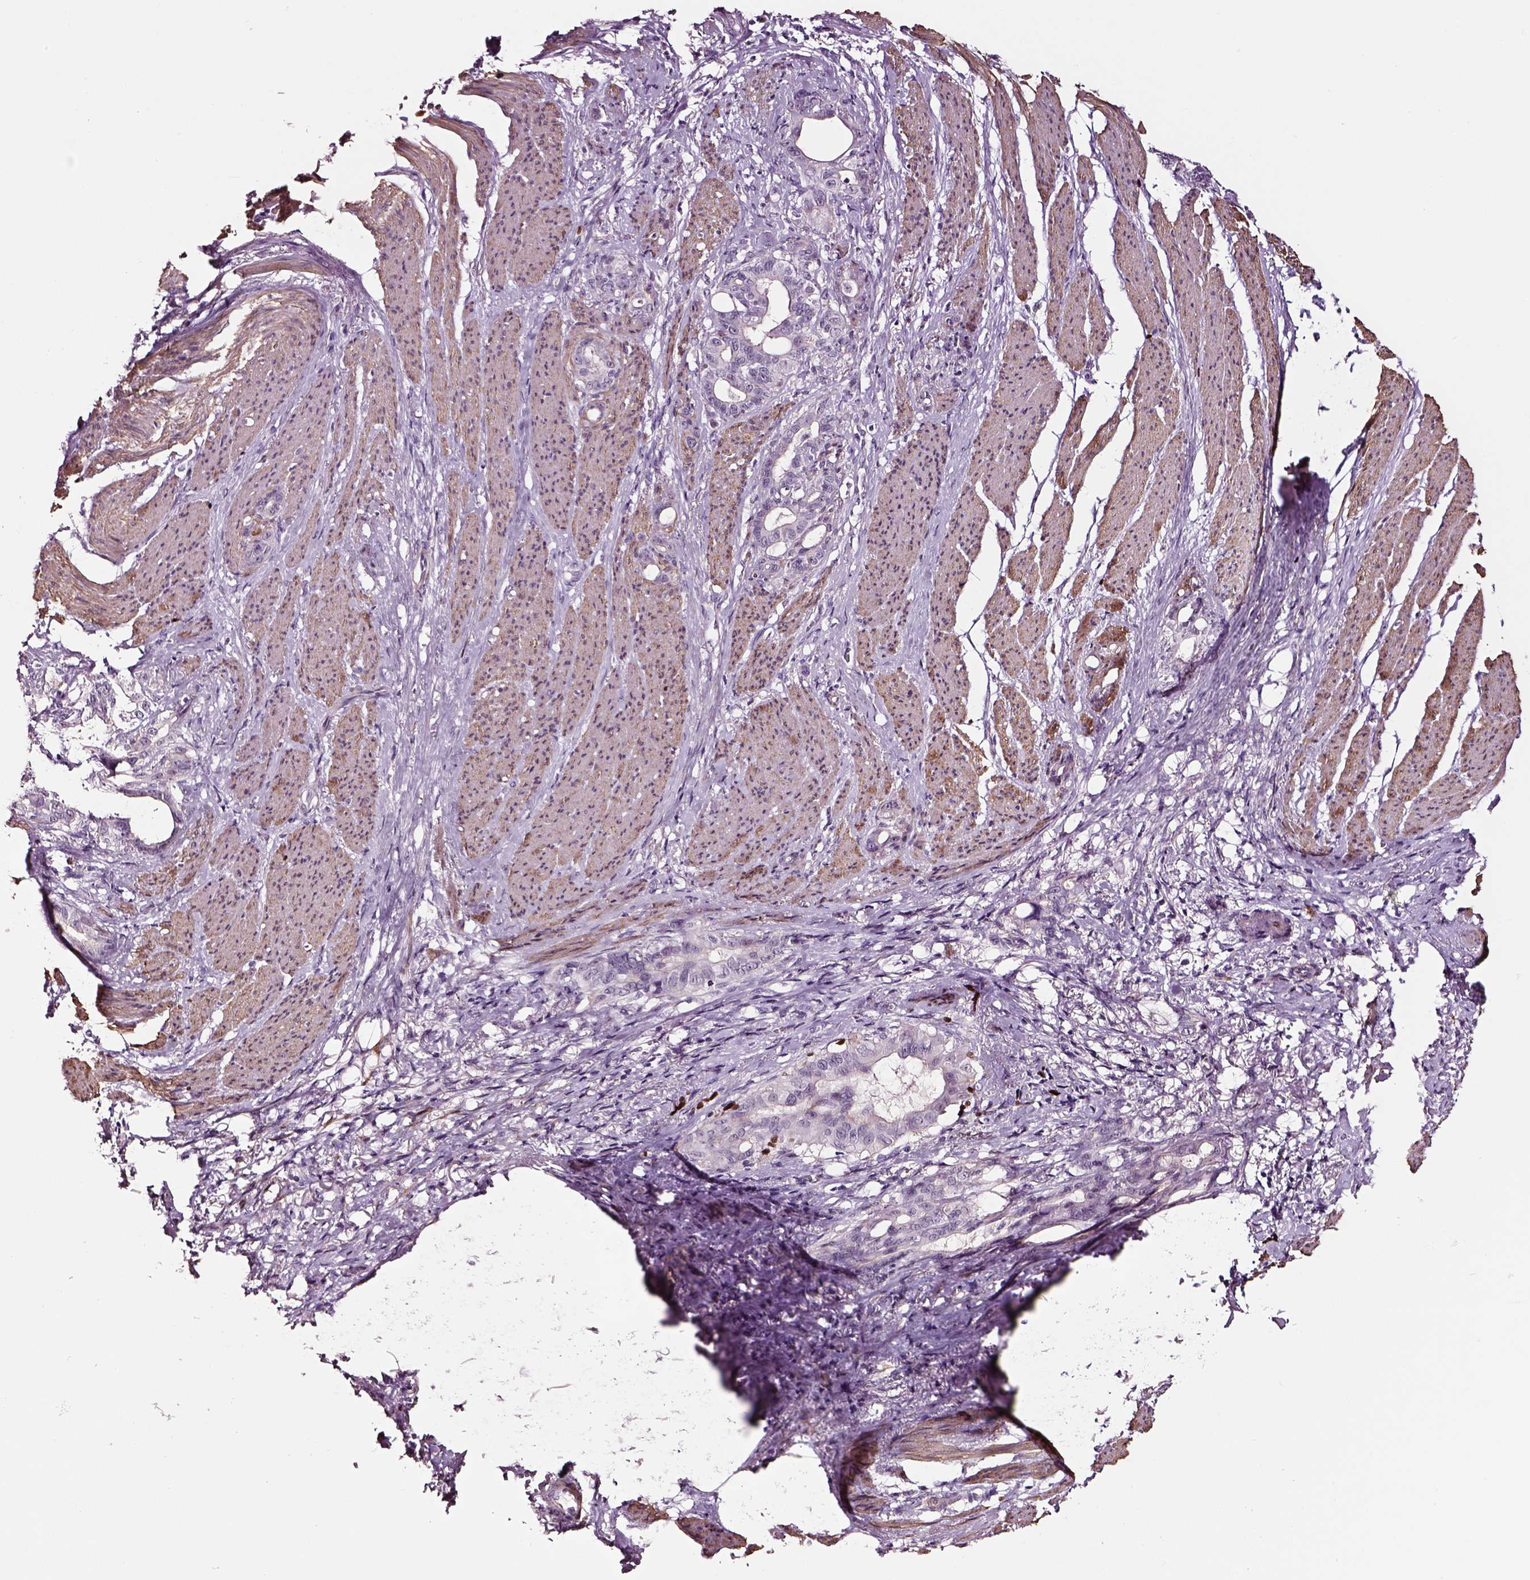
{"staining": {"intensity": "negative", "quantity": "none", "location": "none"}, "tissue": "stomach cancer", "cell_type": "Tumor cells", "image_type": "cancer", "snomed": [{"axis": "morphology", "description": "Normal tissue, NOS"}, {"axis": "morphology", "description": "Adenocarcinoma, NOS"}, {"axis": "topography", "description": "Esophagus"}, {"axis": "topography", "description": "Stomach, upper"}], "caption": "Image shows no protein expression in tumor cells of adenocarcinoma (stomach) tissue. (Stains: DAB immunohistochemistry (IHC) with hematoxylin counter stain, Microscopy: brightfield microscopy at high magnification).", "gene": "SOX10", "patient": {"sex": "male", "age": 62}}